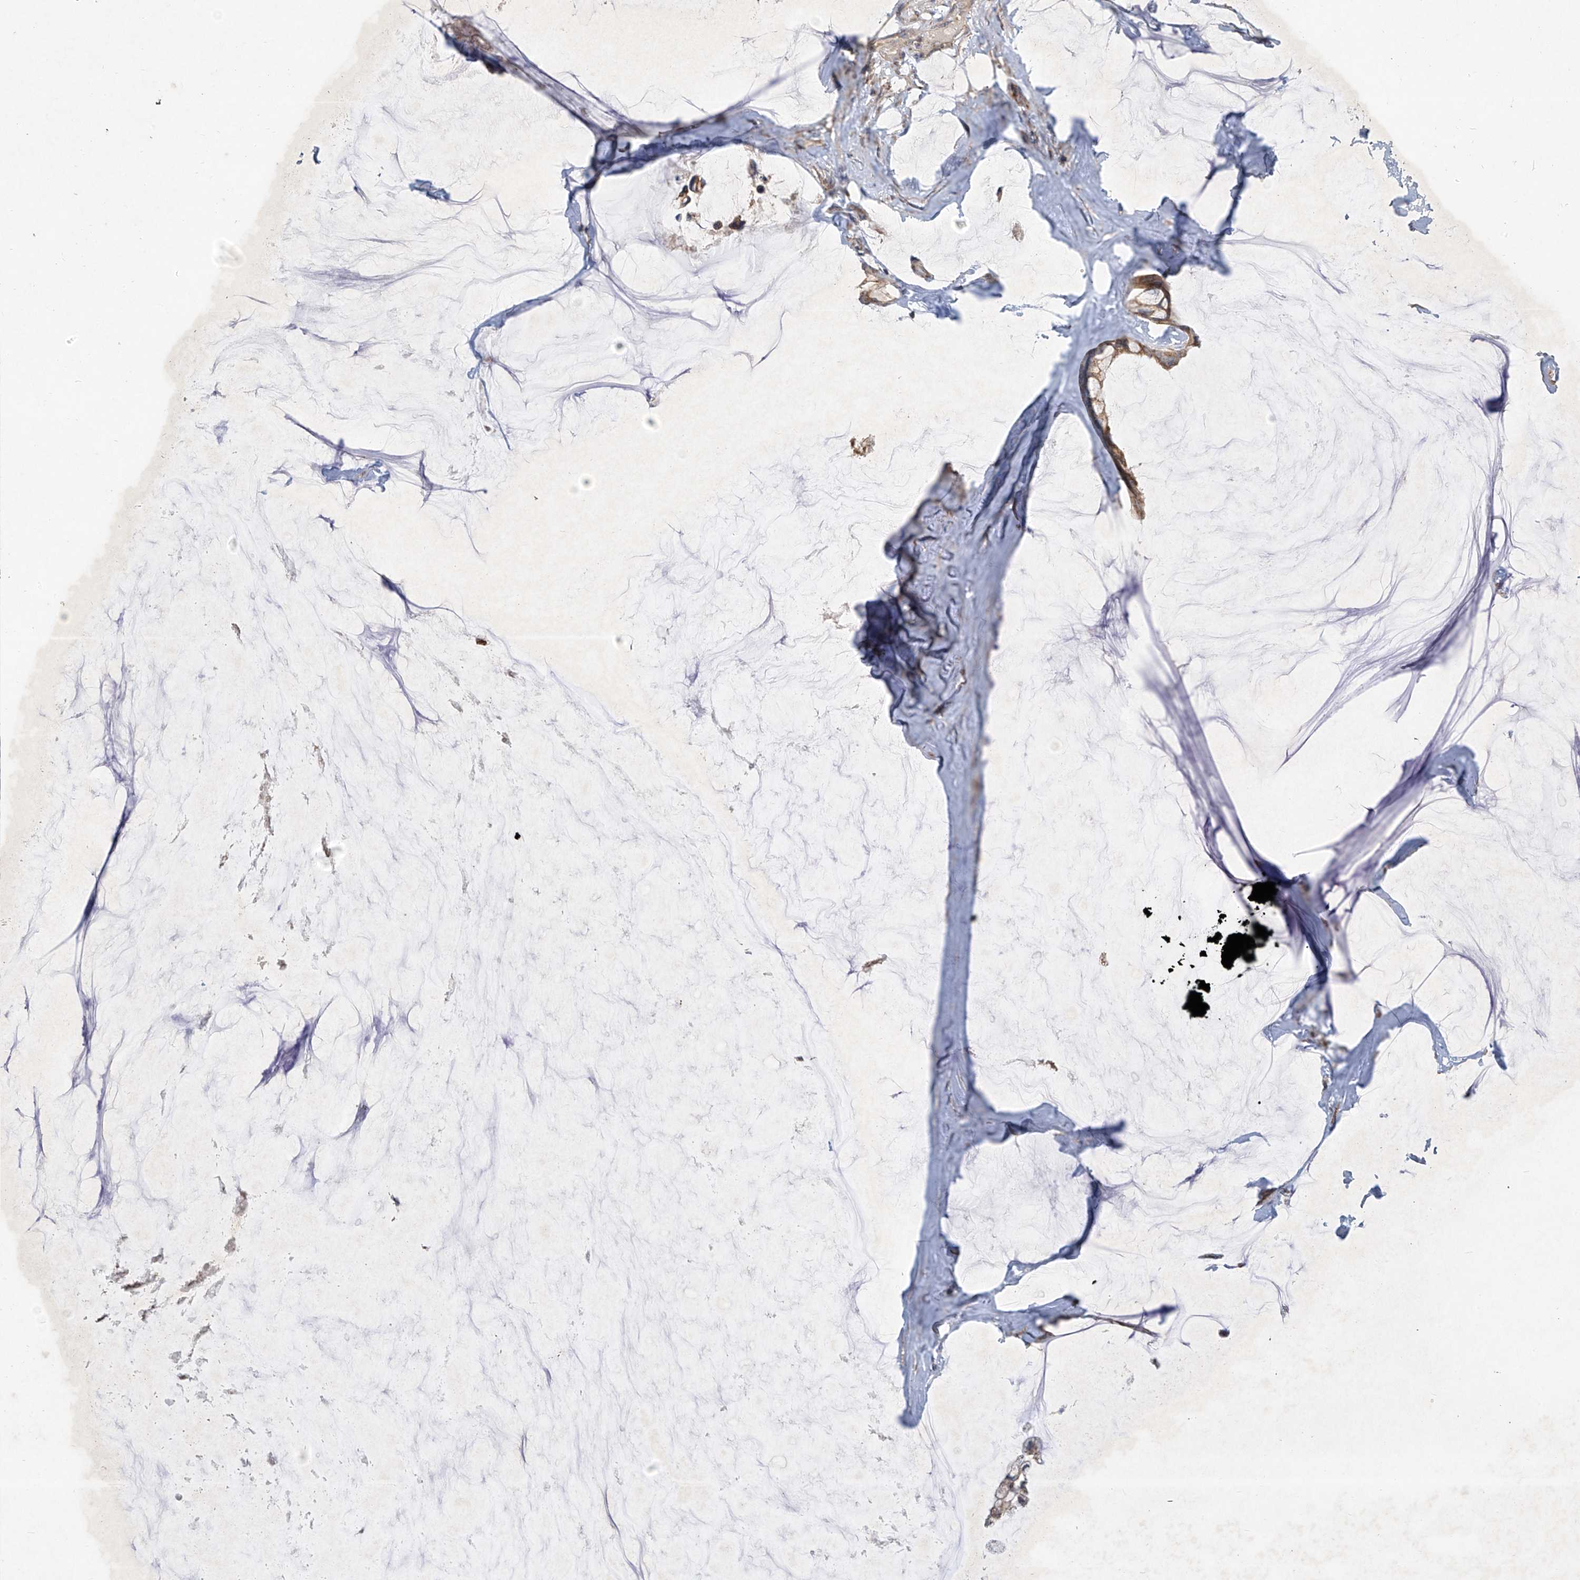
{"staining": {"intensity": "moderate", "quantity": ">75%", "location": "cytoplasmic/membranous"}, "tissue": "ovarian cancer", "cell_type": "Tumor cells", "image_type": "cancer", "snomed": [{"axis": "morphology", "description": "Cystadenocarcinoma, mucinous, NOS"}, {"axis": "topography", "description": "Ovary"}], "caption": "High-magnification brightfield microscopy of ovarian cancer (mucinous cystadenocarcinoma) stained with DAB (3,3'-diaminobenzidine) (brown) and counterstained with hematoxylin (blue). tumor cells exhibit moderate cytoplasmic/membranous expression is appreciated in about>75% of cells. (DAB IHC, brown staining for protein, blue staining for nuclei).", "gene": "UQCC1", "patient": {"sex": "female", "age": 39}}